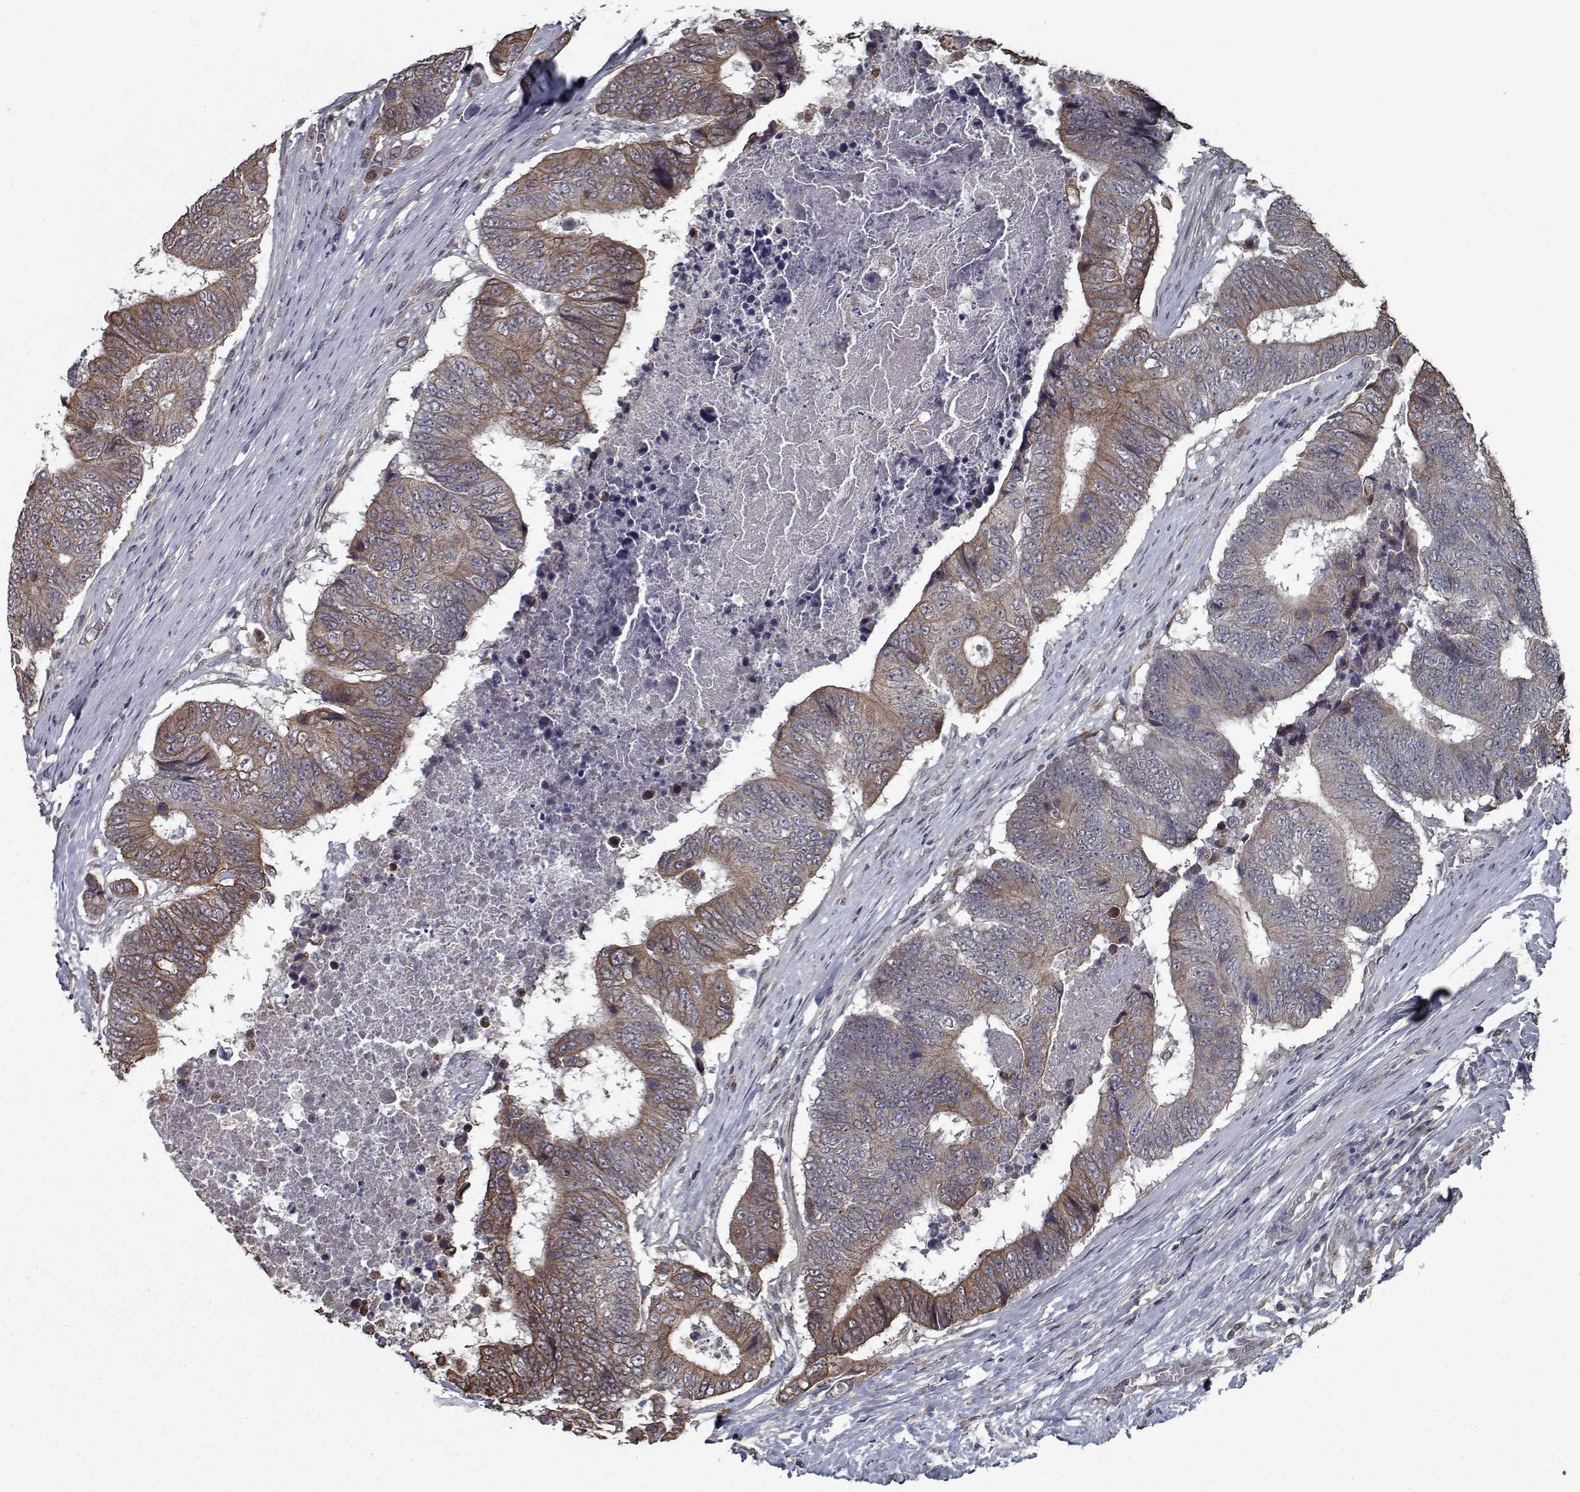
{"staining": {"intensity": "moderate", "quantity": ">75%", "location": "cytoplasmic/membranous"}, "tissue": "colorectal cancer", "cell_type": "Tumor cells", "image_type": "cancer", "snomed": [{"axis": "morphology", "description": "Adenocarcinoma, NOS"}, {"axis": "topography", "description": "Colon"}], "caption": "An image of human colorectal cancer (adenocarcinoma) stained for a protein demonstrates moderate cytoplasmic/membranous brown staining in tumor cells. The staining was performed using DAB, with brown indicating positive protein expression. Nuclei are stained blue with hematoxylin.", "gene": "NLK", "patient": {"sex": "female", "age": 48}}